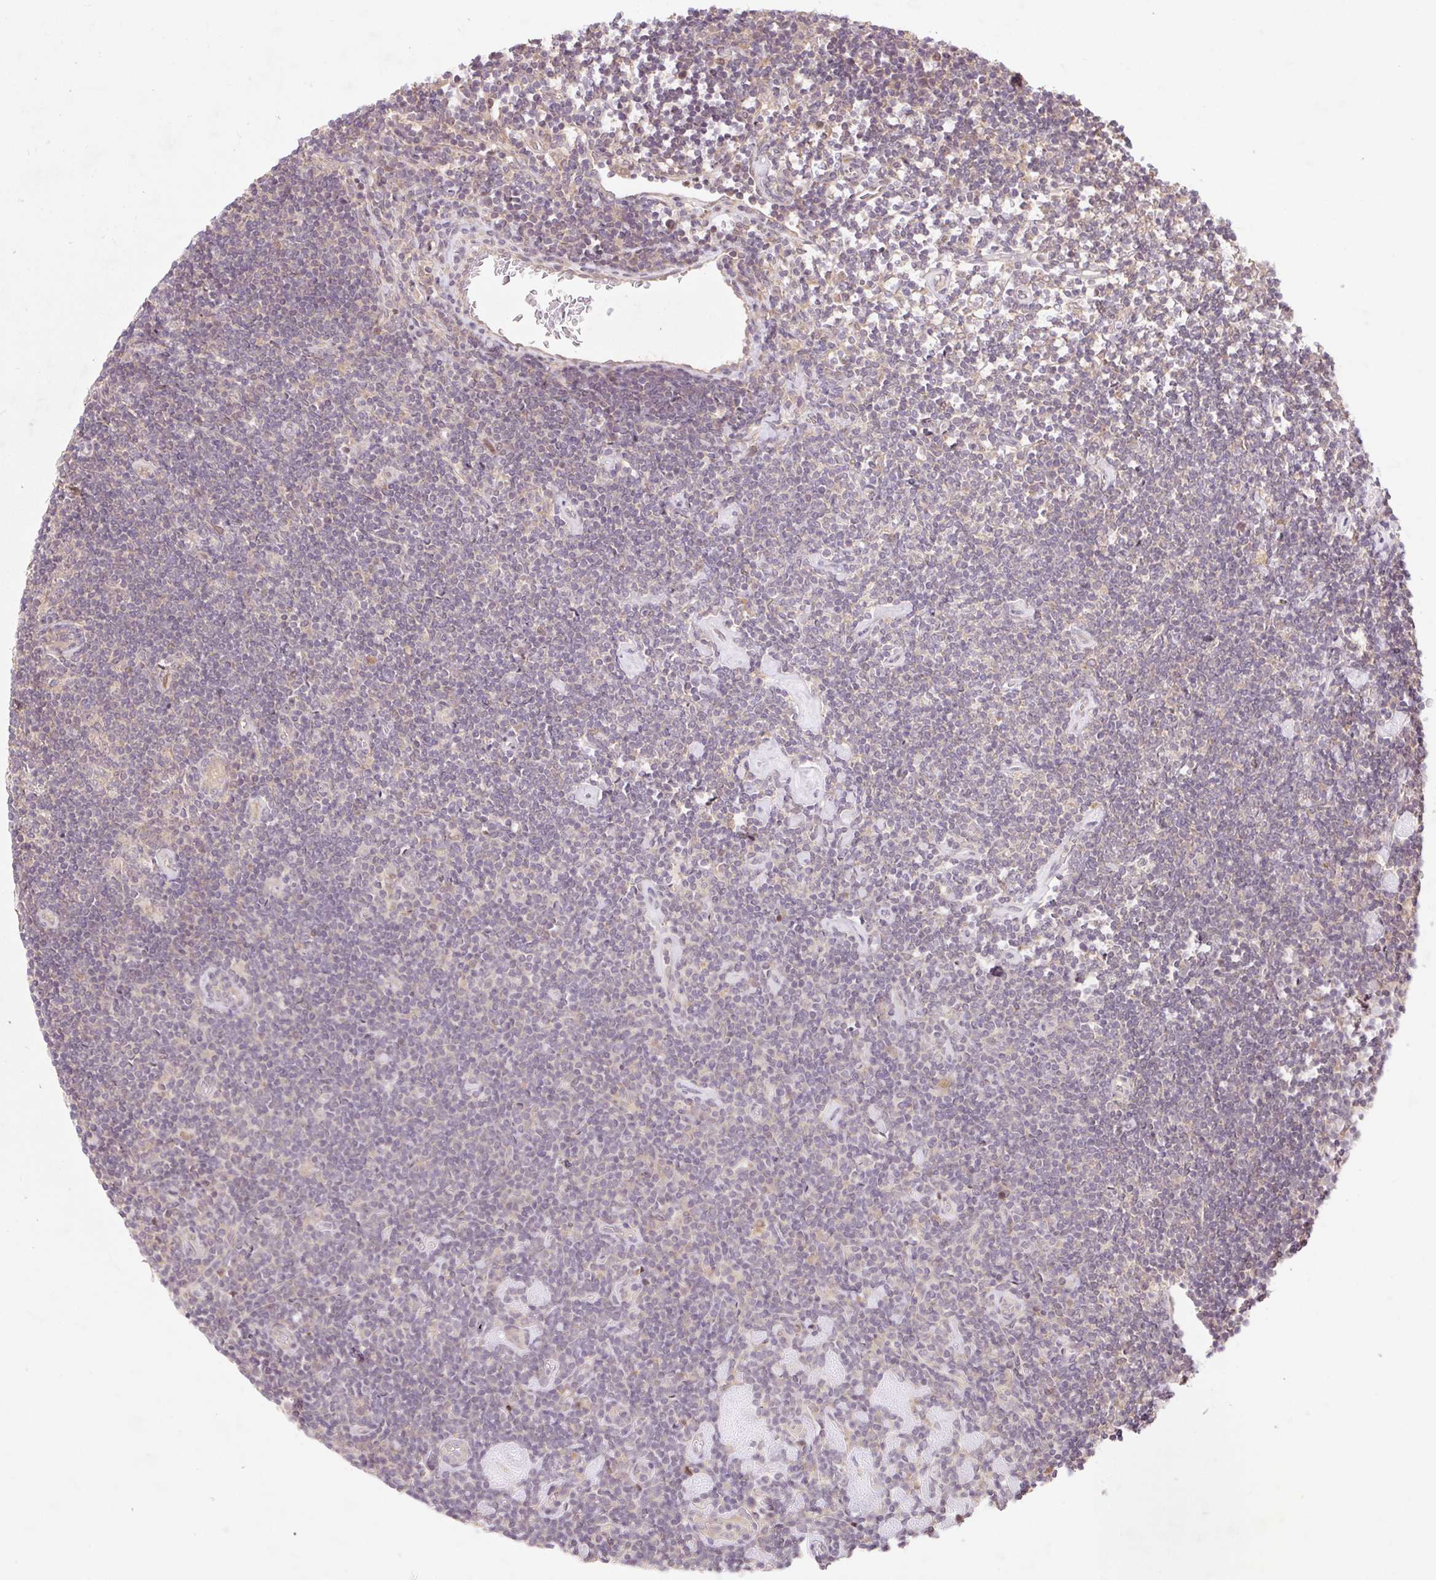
{"staining": {"intensity": "negative", "quantity": "none", "location": "none"}, "tissue": "lymphoma", "cell_type": "Tumor cells", "image_type": "cancer", "snomed": [{"axis": "morphology", "description": "Hodgkin's disease, NOS"}, {"axis": "topography", "description": "Lymph node"}], "caption": "Lymphoma stained for a protein using IHC displays no staining tumor cells.", "gene": "HFE", "patient": {"sex": "male", "age": 40}}